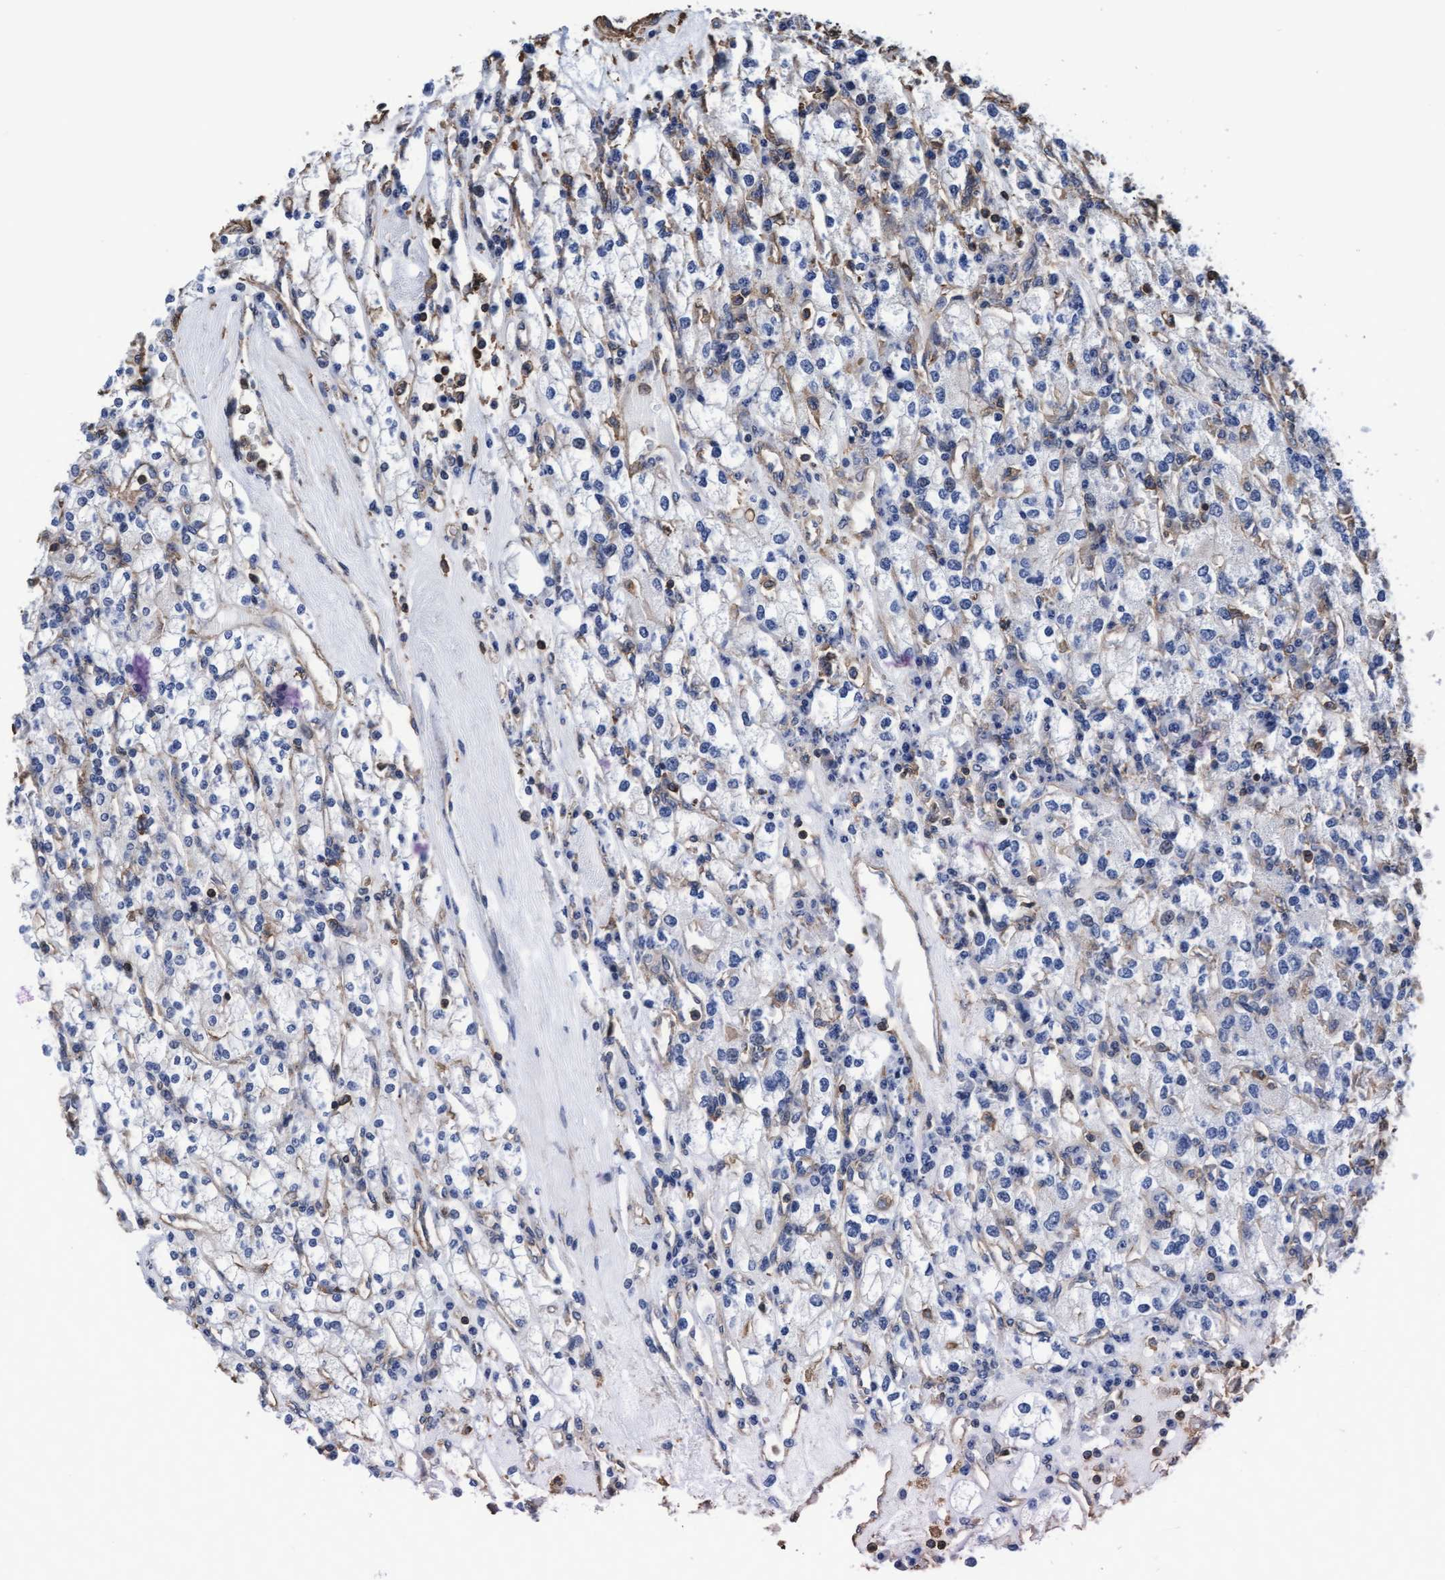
{"staining": {"intensity": "negative", "quantity": "none", "location": "none"}, "tissue": "renal cancer", "cell_type": "Tumor cells", "image_type": "cancer", "snomed": [{"axis": "morphology", "description": "Adenocarcinoma, NOS"}, {"axis": "topography", "description": "Kidney"}], "caption": "Histopathology image shows no protein positivity in tumor cells of renal cancer (adenocarcinoma) tissue.", "gene": "GRHPR", "patient": {"sex": "male", "age": 77}}